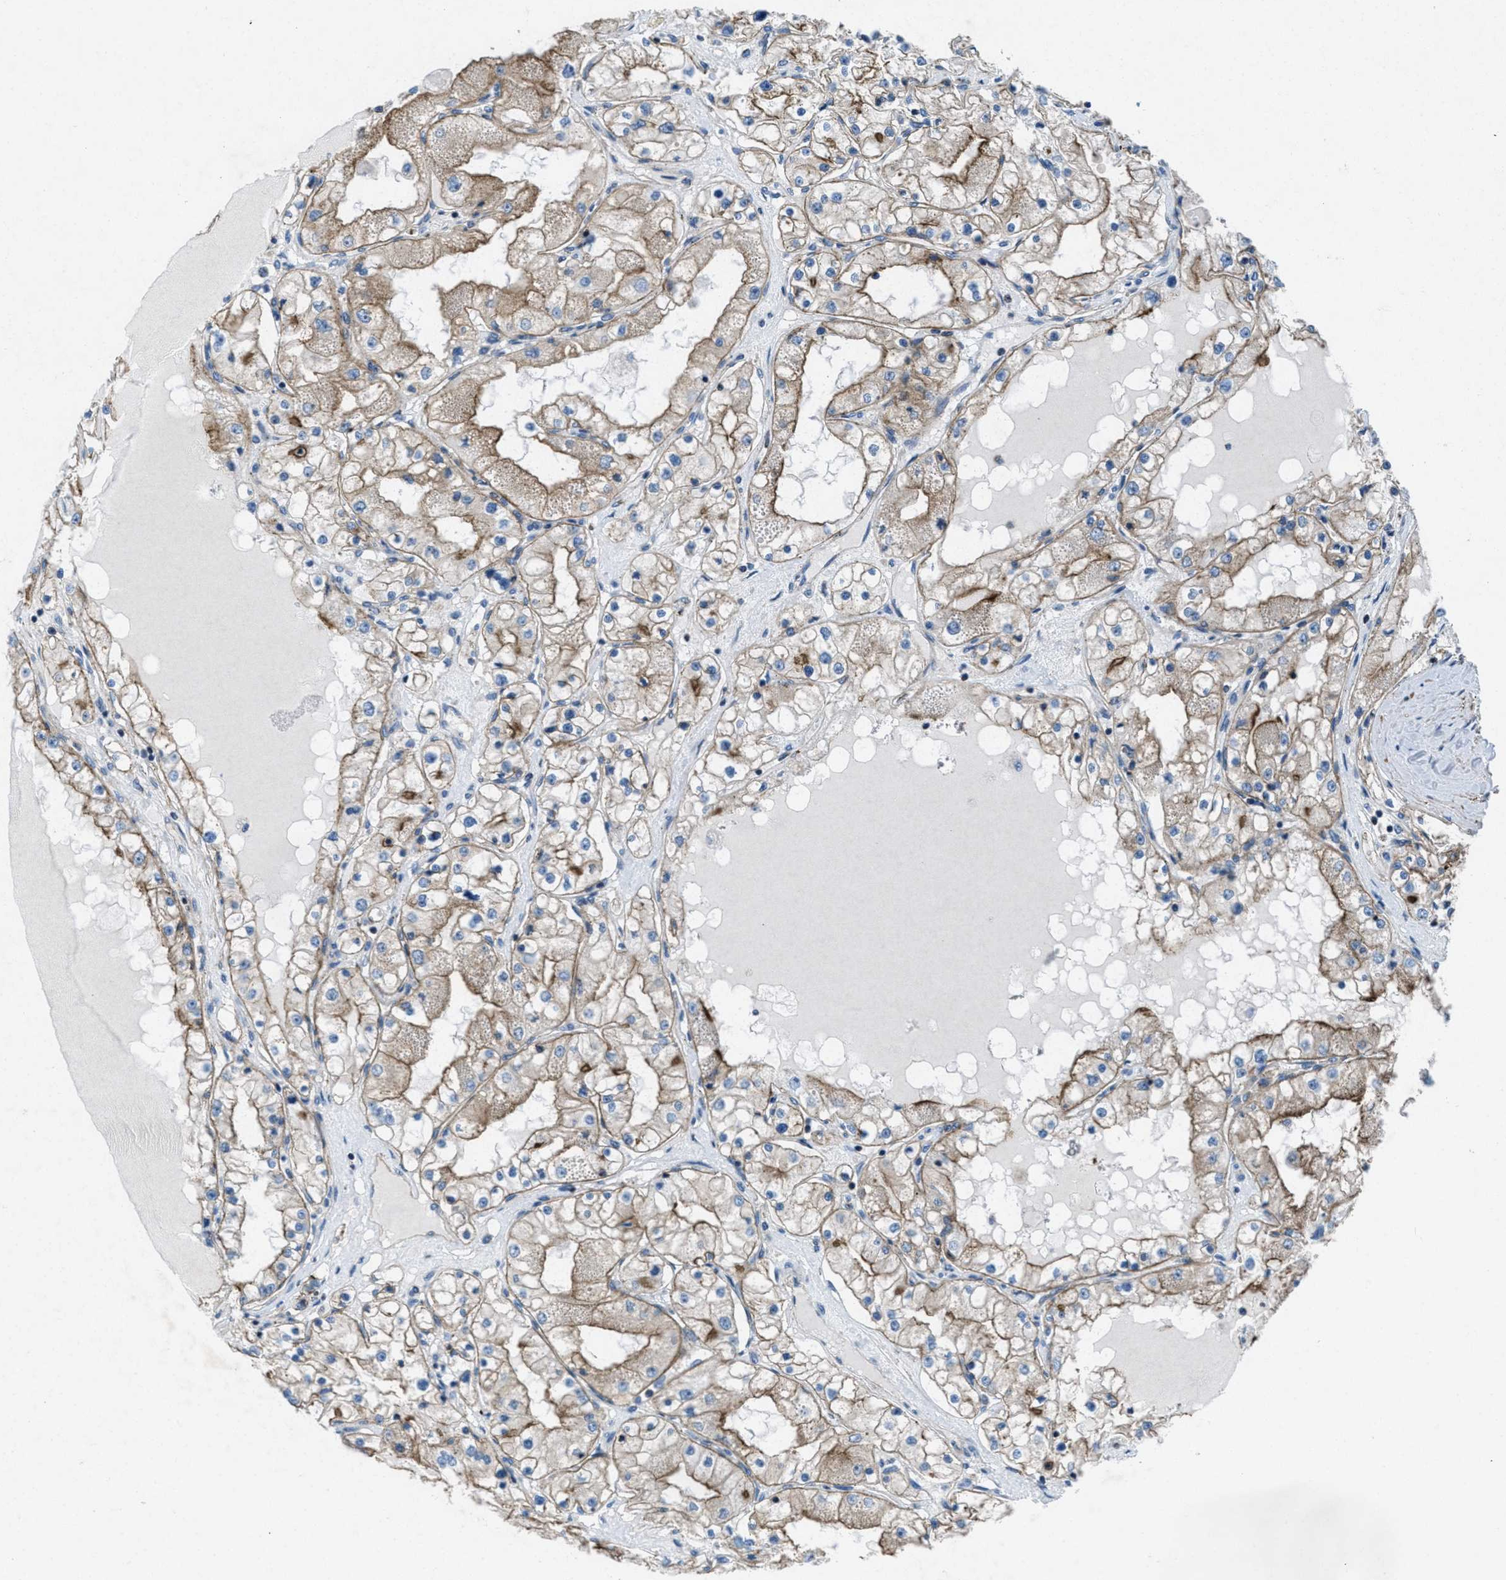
{"staining": {"intensity": "moderate", "quantity": ">75%", "location": "cytoplasmic/membranous"}, "tissue": "renal cancer", "cell_type": "Tumor cells", "image_type": "cancer", "snomed": [{"axis": "morphology", "description": "Adenocarcinoma, NOS"}, {"axis": "topography", "description": "Kidney"}], "caption": "Immunohistochemistry photomicrograph of renal cancer (adenocarcinoma) stained for a protein (brown), which displays medium levels of moderate cytoplasmic/membranous expression in about >75% of tumor cells.", "gene": "MFSD13A", "patient": {"sex": "male", "age": 68}}